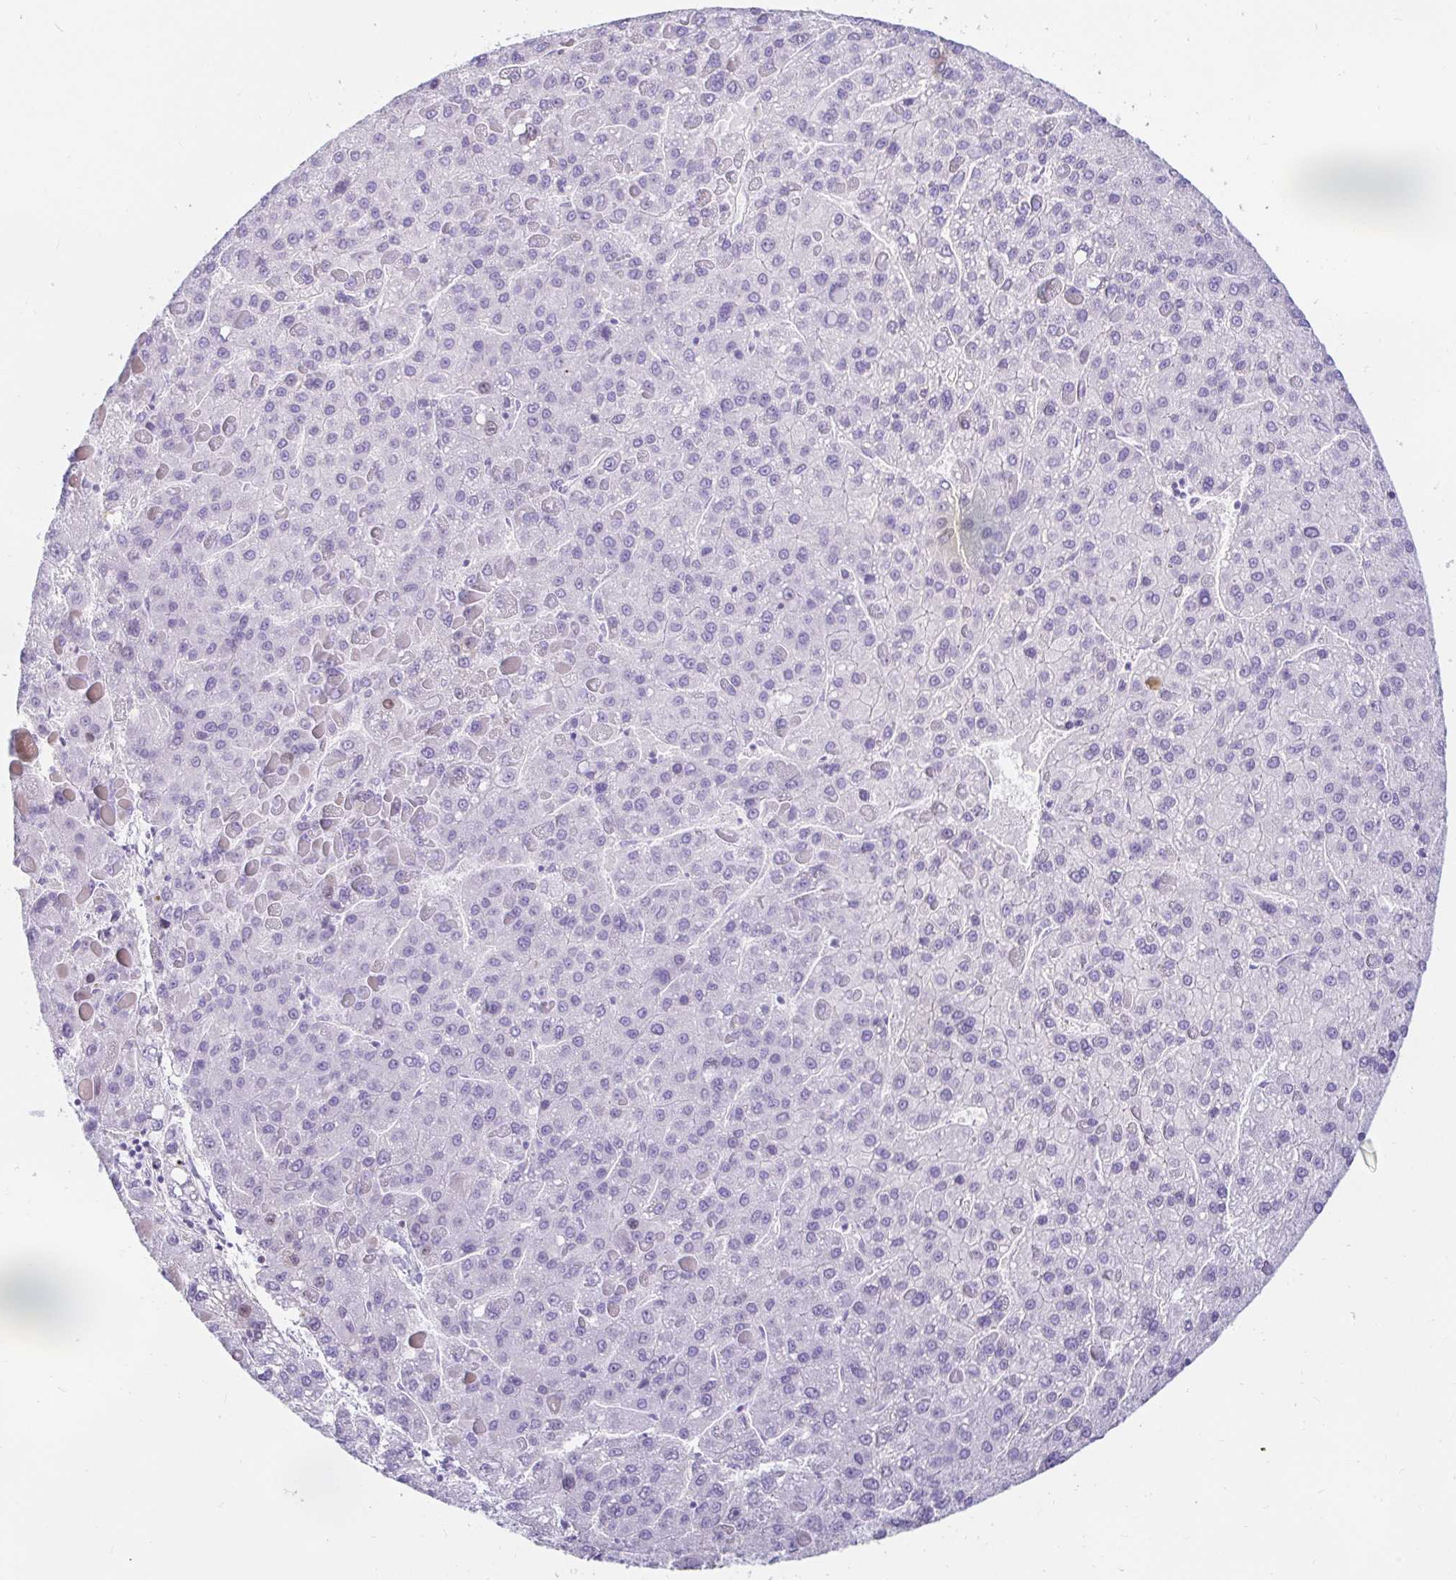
{"staining": {"intensity": "negative", "quantity": "none", "location": "none"}, "tissue": "liver cancer", "cell_type": "Tumor cells", "image_type": "cancer", "snomed": [{"axis": "morphology", "description": "Carcinoma, Hepatocellular, NOS"}, {"axis": "topography", "description": "Liver"}], "caption": "Tumor cells are negative for protein expression in human liver cancer (hepatocellular carcinoma). Brightfield microscopy of IHC stained with DAB (3,3'-diaminobenzidine) (brown) and hematoxylin (blue), captured at high magnification.", "gene": "CAPSL", "patient": {"sex": "female", "age": 82}}